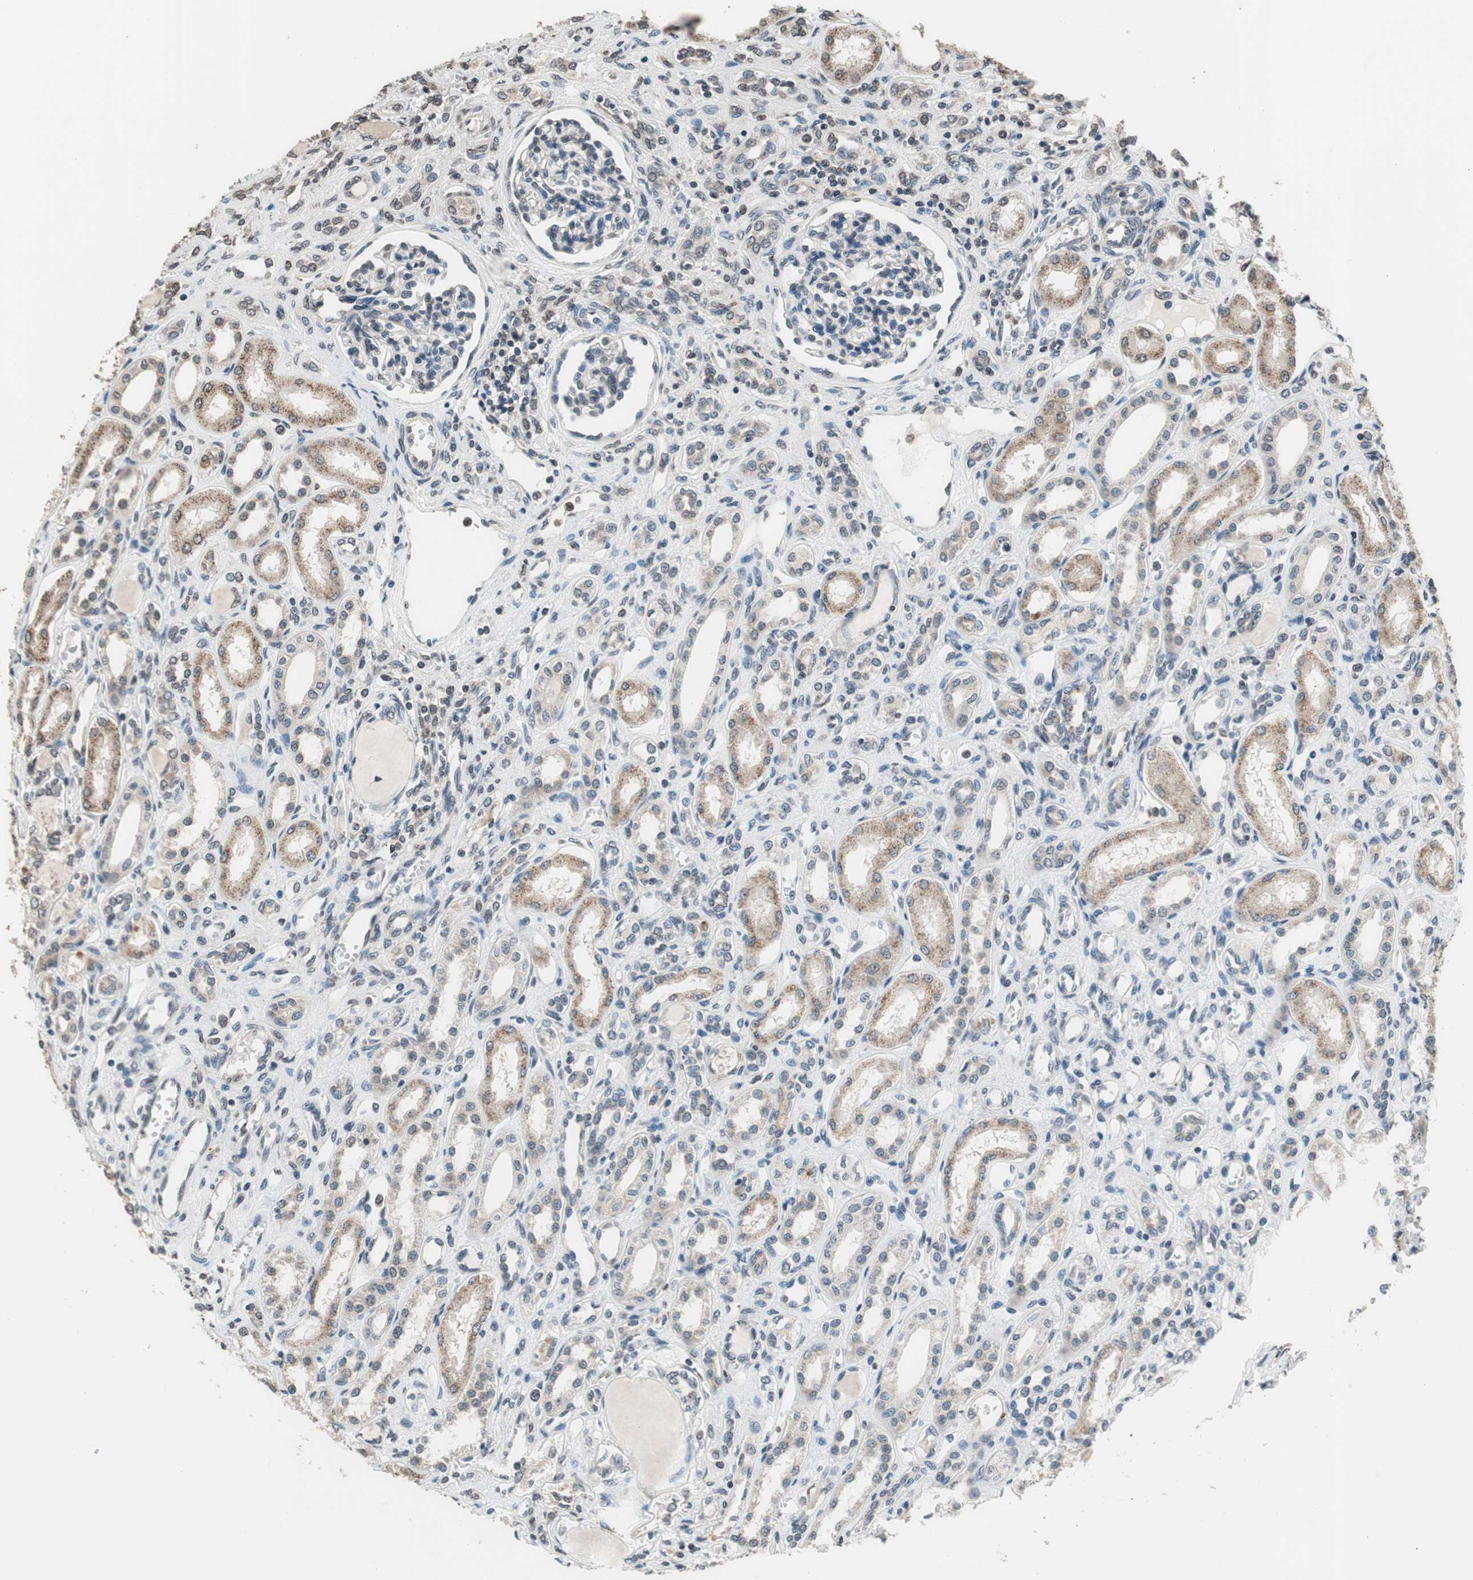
{"staining": {"intensity": "weak", "quantity": "25%-75%", "location": "cytoplasmic/membranous"}, "tissue": "kidney", "cell_type": "Cells in glomeruli", "image_type": "normal", "snomed": [{"axis": "morphology", "description": "Normal tissue, NOS"}, {"axis": "topography", "description": "Kidney"}], "caption": "A micrograph of kidney stained for a protein exhibits weak cytoplasmic/membranous brown staining in cells in glomeruli.", "gene": "GCLC", "patient": {"sex": "male", "age": 7}}